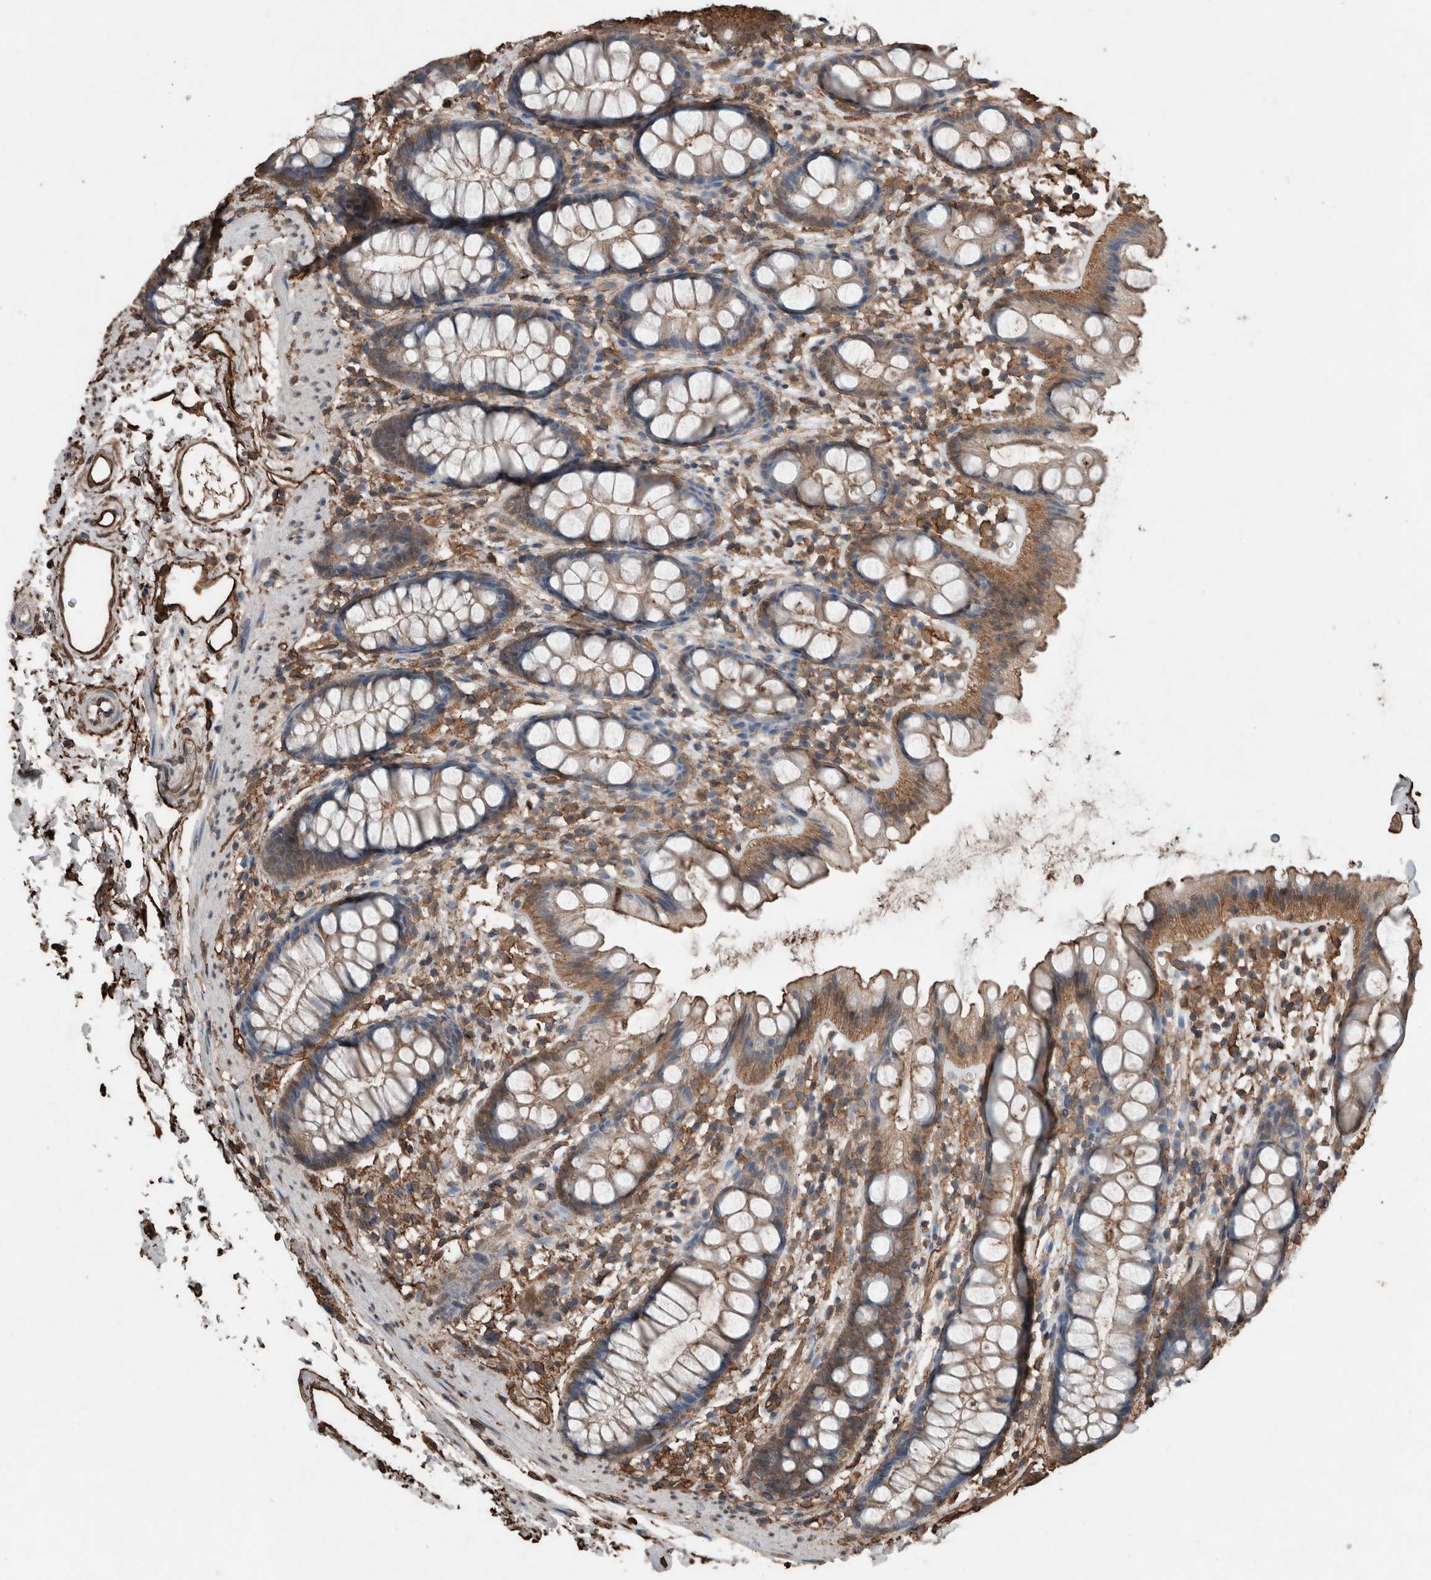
{"staining": {"intensity": "moderate", "quantity": ">75%", "location": "cytoplasmic/membranous"}, "tissue": "rectum", "cell_type": "Glandular cells", "image_type": "normal", "snomed": [{"axis": "morphology", "description": "Normal tissue, NOS"}, {"axis": "topography", "description": "Rectum"}], "caption": "Immunohistochemistry (IHC) of benign rectum reveals medium levels of moderate cytoplasmic/membranous expression in about >75% of glandular cells. (IHC, brightfield microscopy, high magnification).", "gene": "S100A10", "patient": {"sex": "female", "age": 65}}